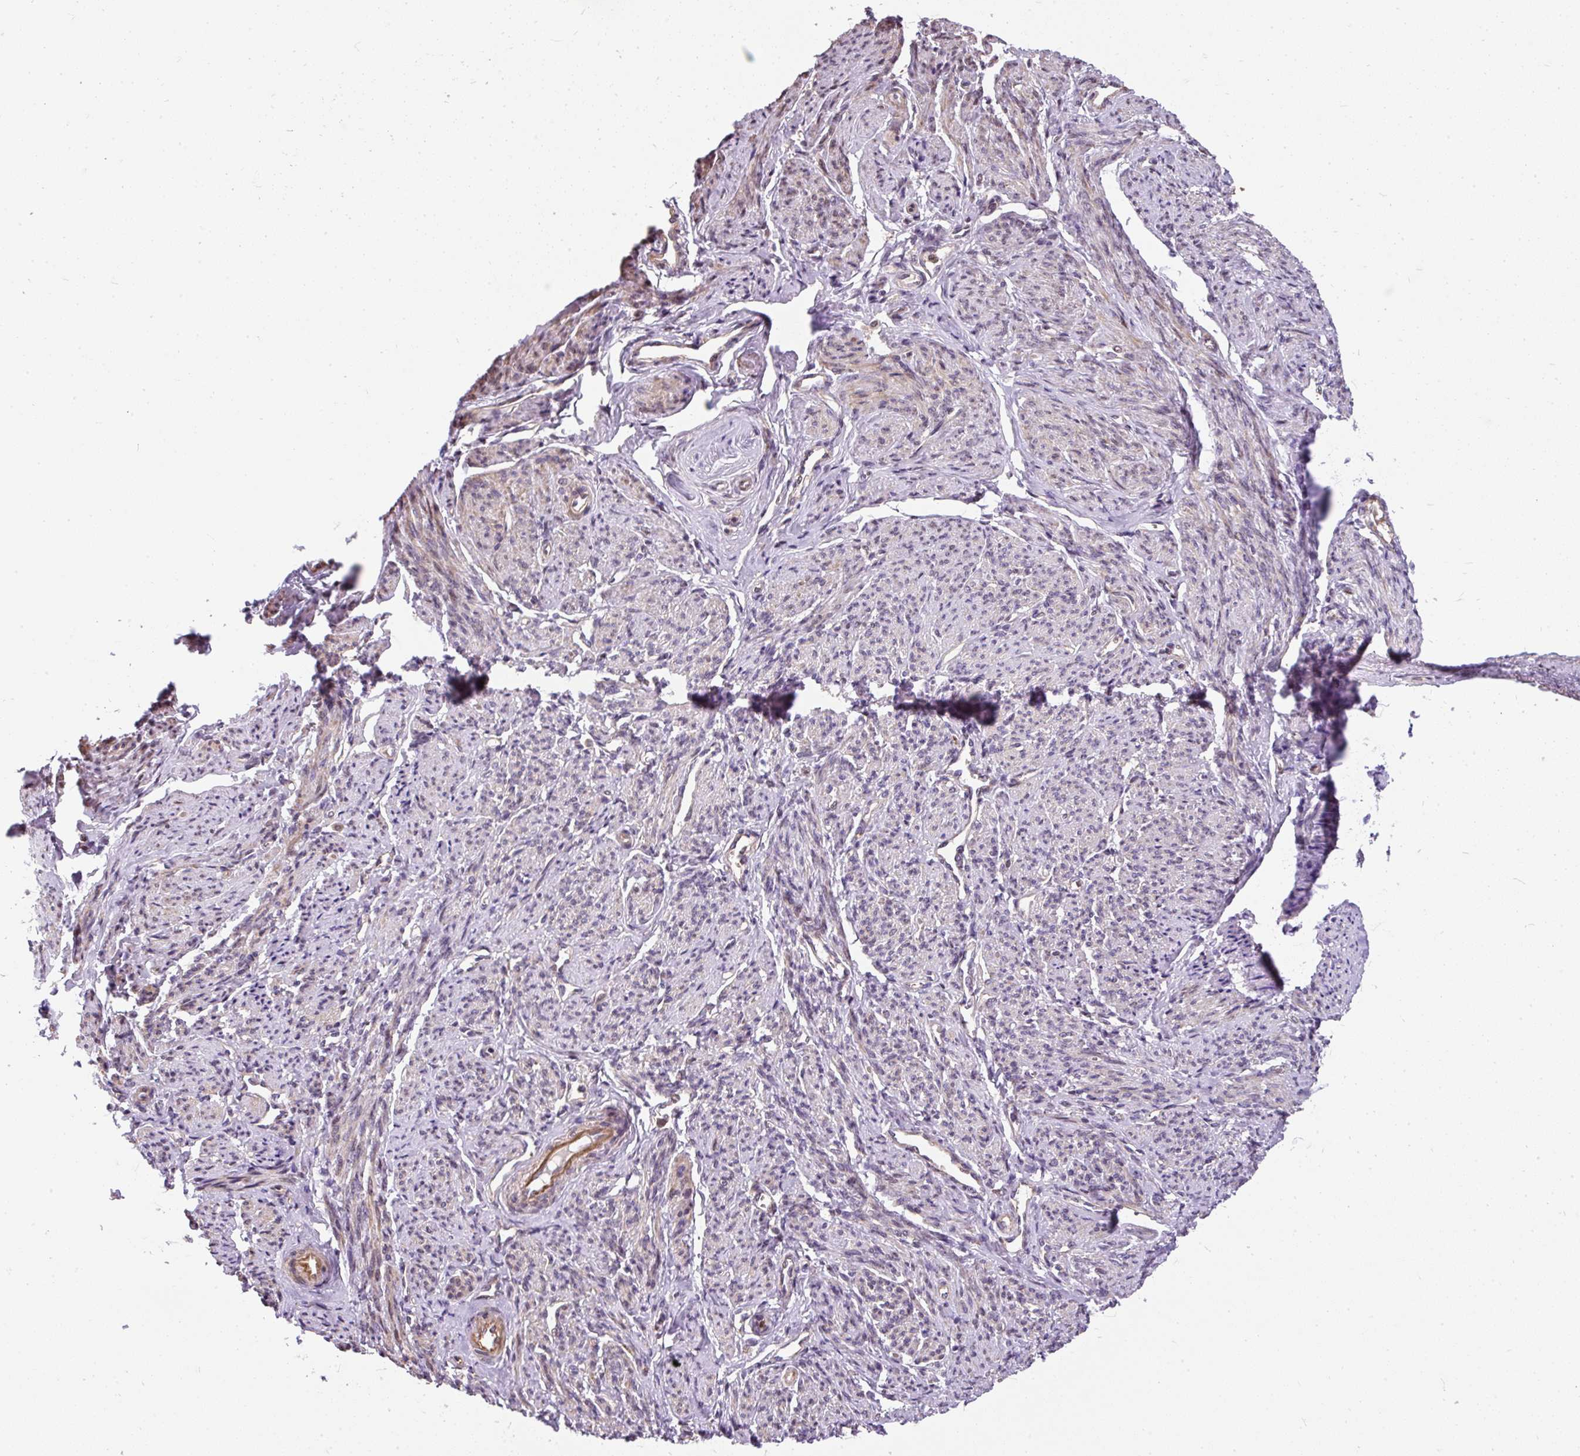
{"staining": {"intensity": "weak", "quantity": "25%-75%", "location": "cytoplasmic/membranous"}, "tissue": "smooth muscle", "cell_type": "Smooth muscle cells", "image_type": "normal", "snomed": [{"axis": "morphology", "description": "Normal tissue, NOS"}, {"axis": "topography", "description": "Smooth muscle"}], "caption": "Approximately 25%-75% of smooth muscle cells in unremarkable smooth muscle reveal weak cytoplasmic/membranous protein positivity as visualized by brown immunohistochemical staining.", "gene": "PUS7L", "patient": {"sex": "female", "age": 65}}